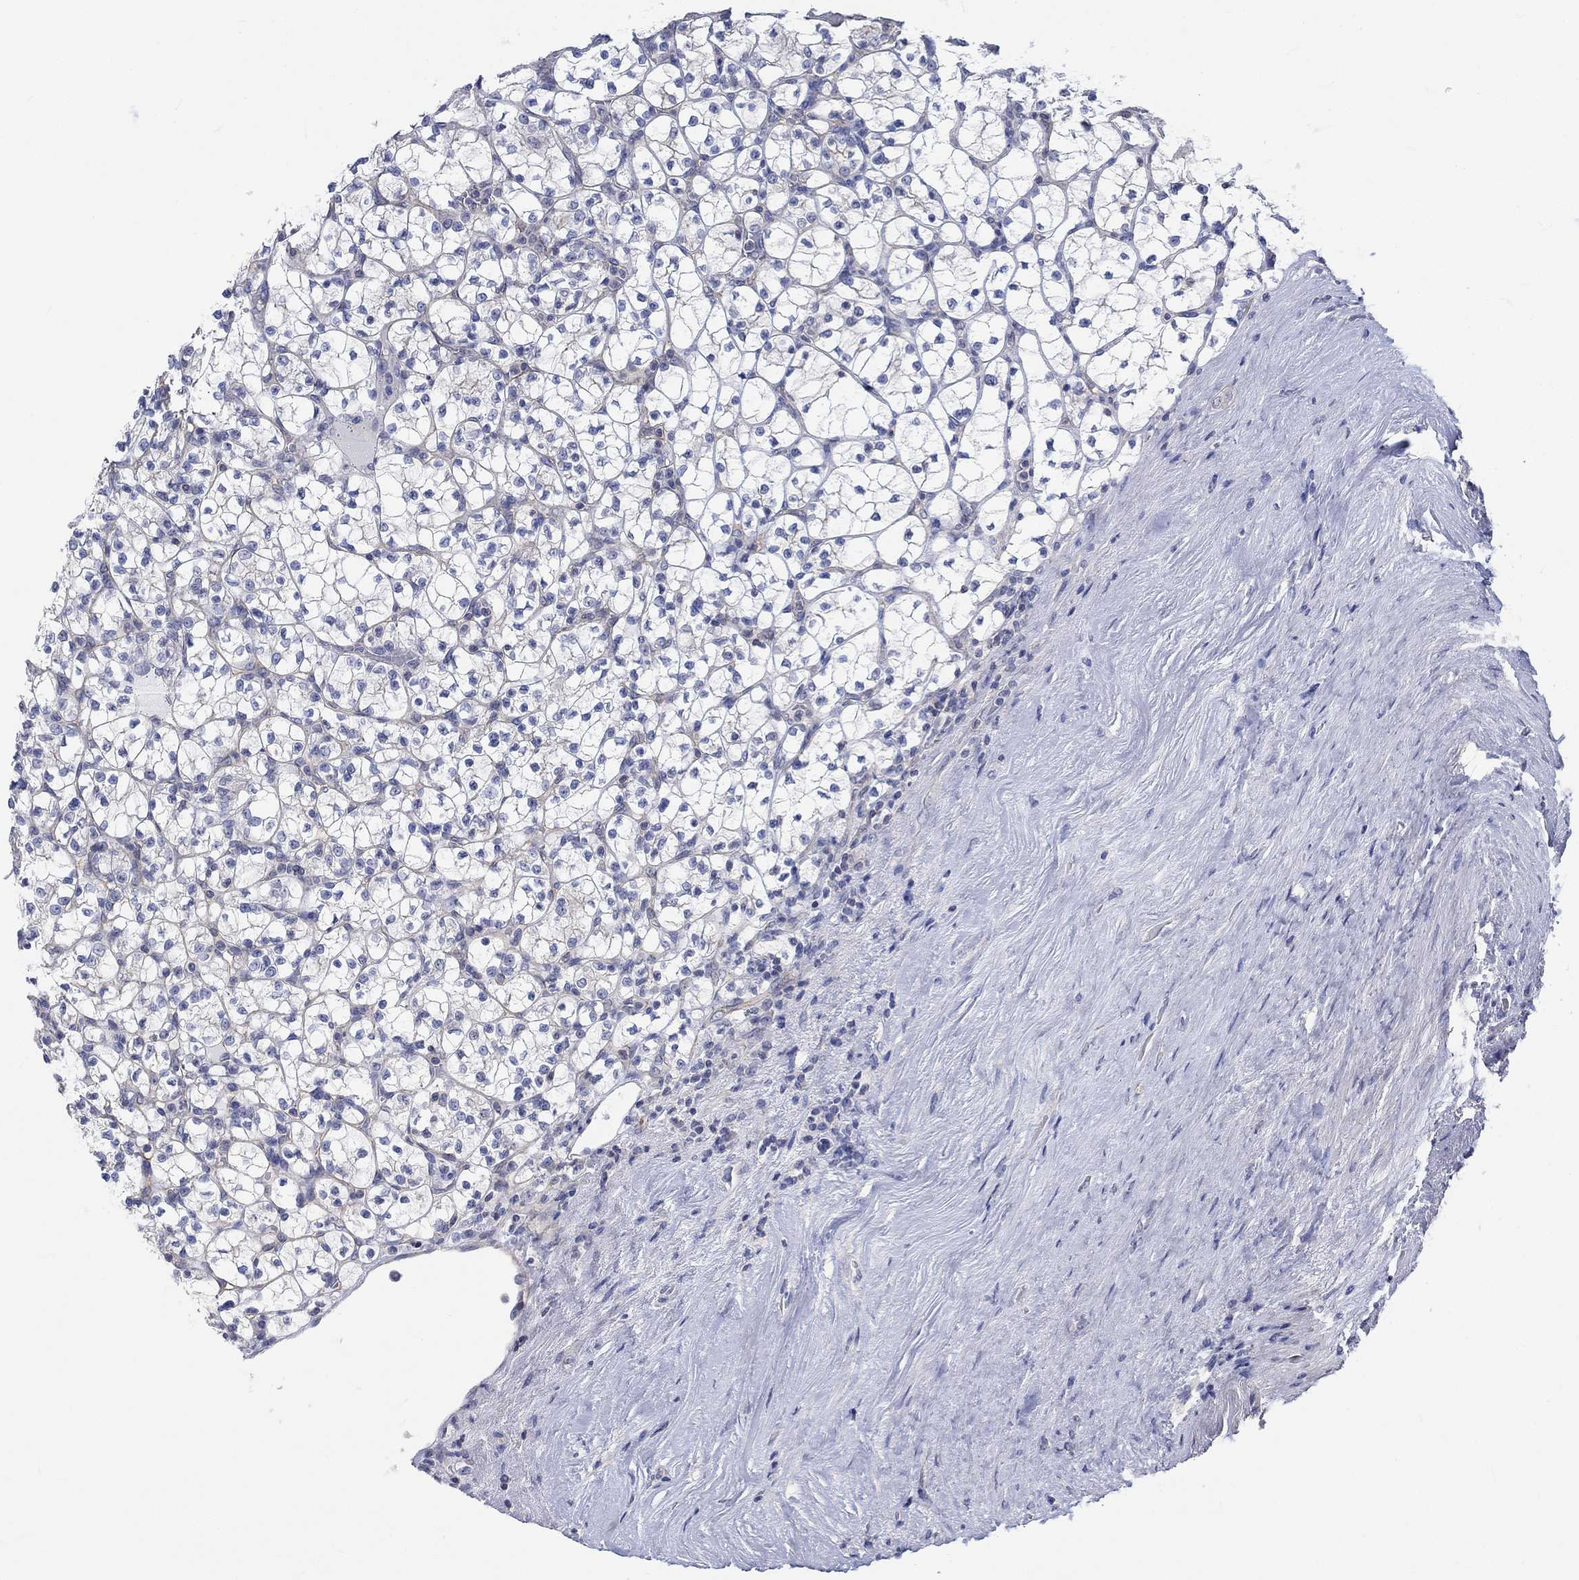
{"staining": {"intensity": "negative", "quantity": "none", "location": "none"}, "tissue": "renal cancer", "cell_type": "Tumor cells", "image_type": "cancer", "snomed": [{"axis": "morphology", "description": "Adenocarcinoma, NOS"}, {"axis": "topography", "description": "Kidney"}], "caption": "The image shows no significant staining in tumor cells of renal cancer (adenocarcinoma).", "gene": "AGRP", "patient": {"sex": "female", "age": 89}}